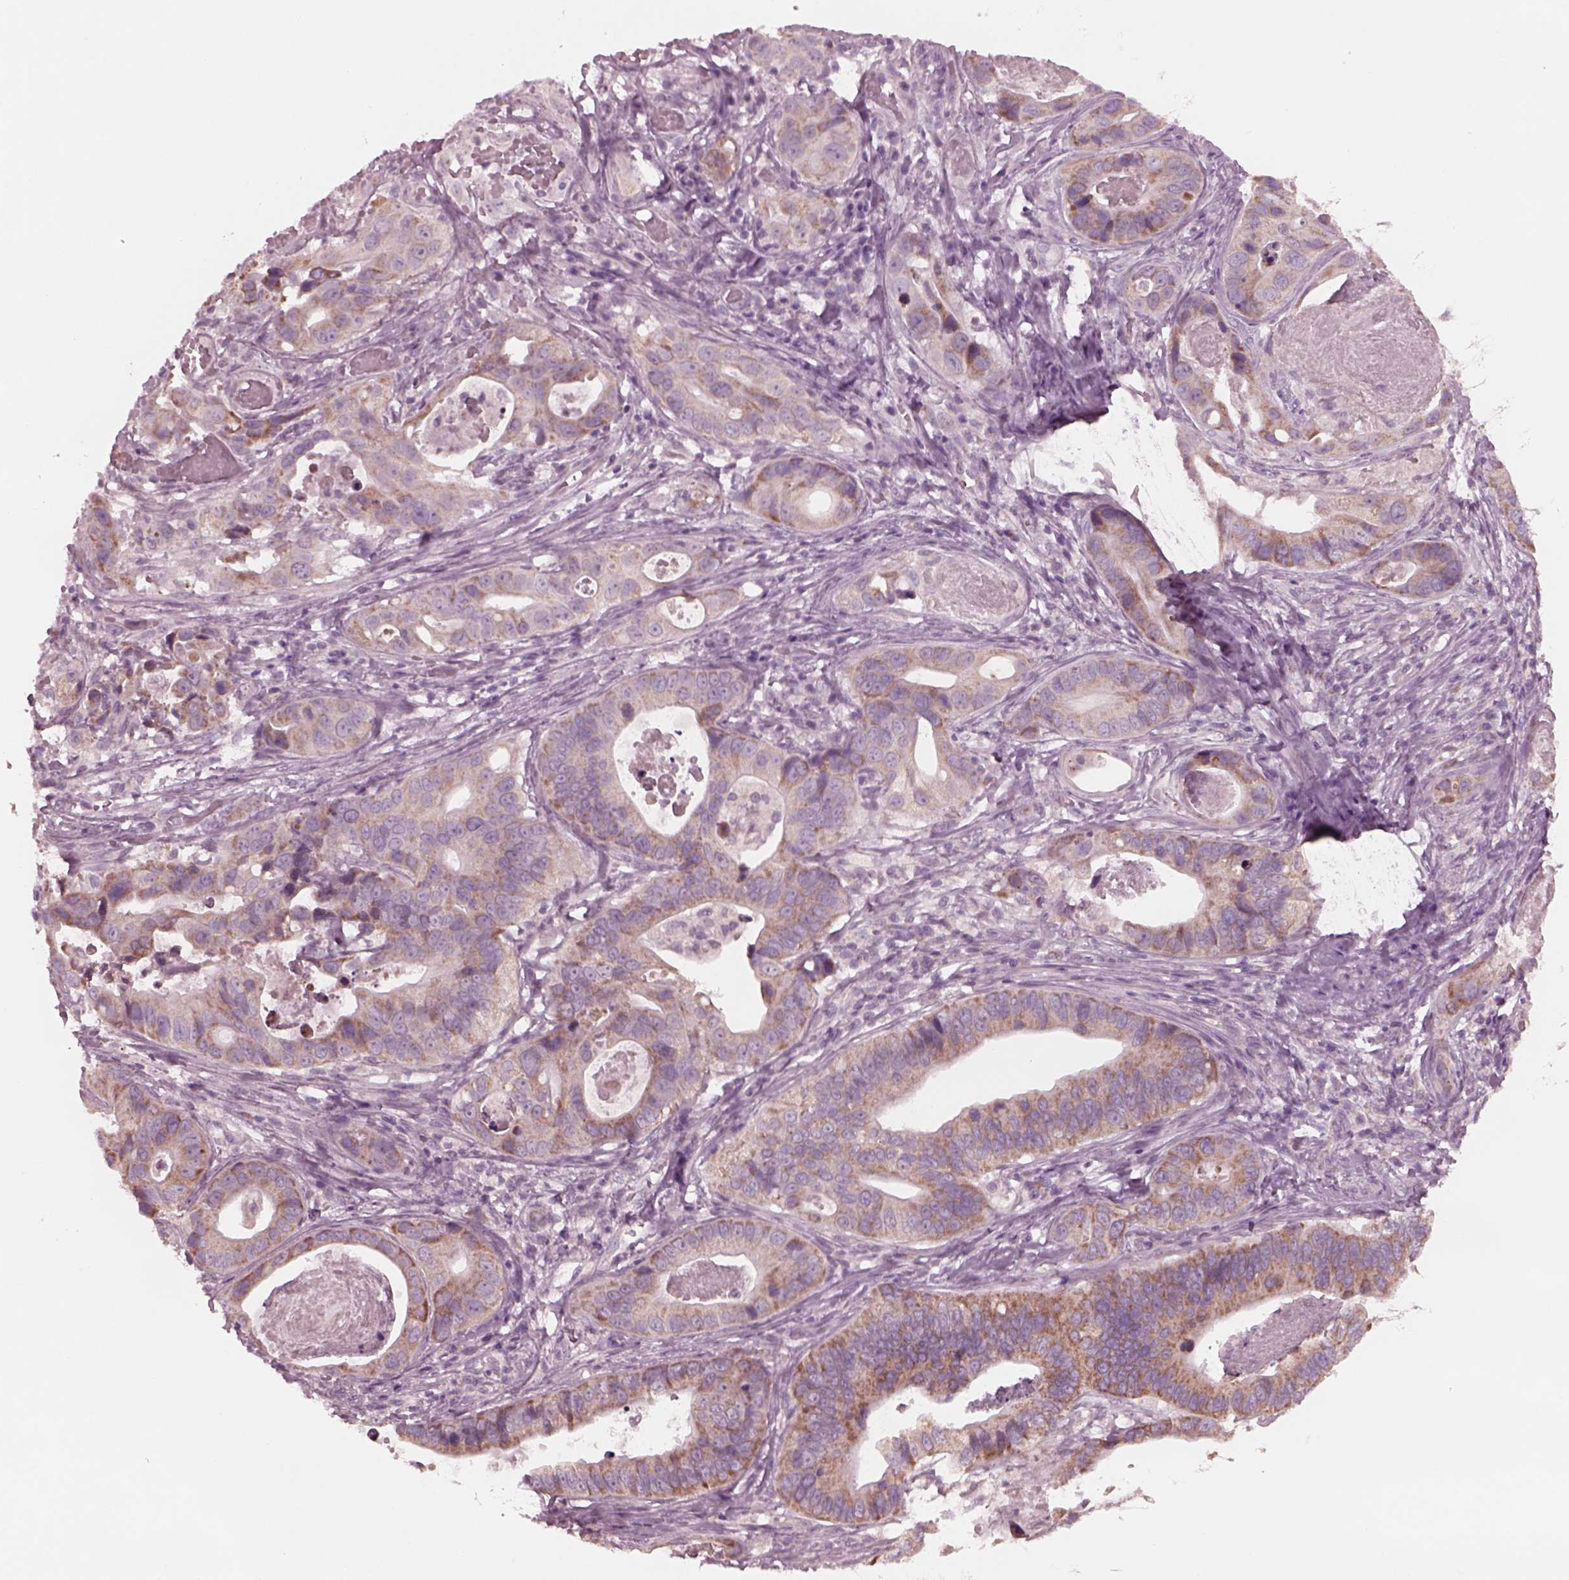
{"staining": {"intensity": "moderate", "quantity": "25%-75%", "location": "cytoplasmic/membranous"}, "tissue": "stomach cancer", "cell_type": "Tumor cells", "image_type": "cancer", "snomed": [{"axis": "morphology", "description": "Adenocarcinoma, NOS"}, {"axis": "topography", "description": "Stomach"}], "caption": "The micrograph shows a brown stain indicating the presence of a protein in the cytoplasmic/membranous of tumor cells in stomach cancer (adenocarcinoma).", "gene": "CELSR3", "patient": {"sex": "male", "age": 84}}